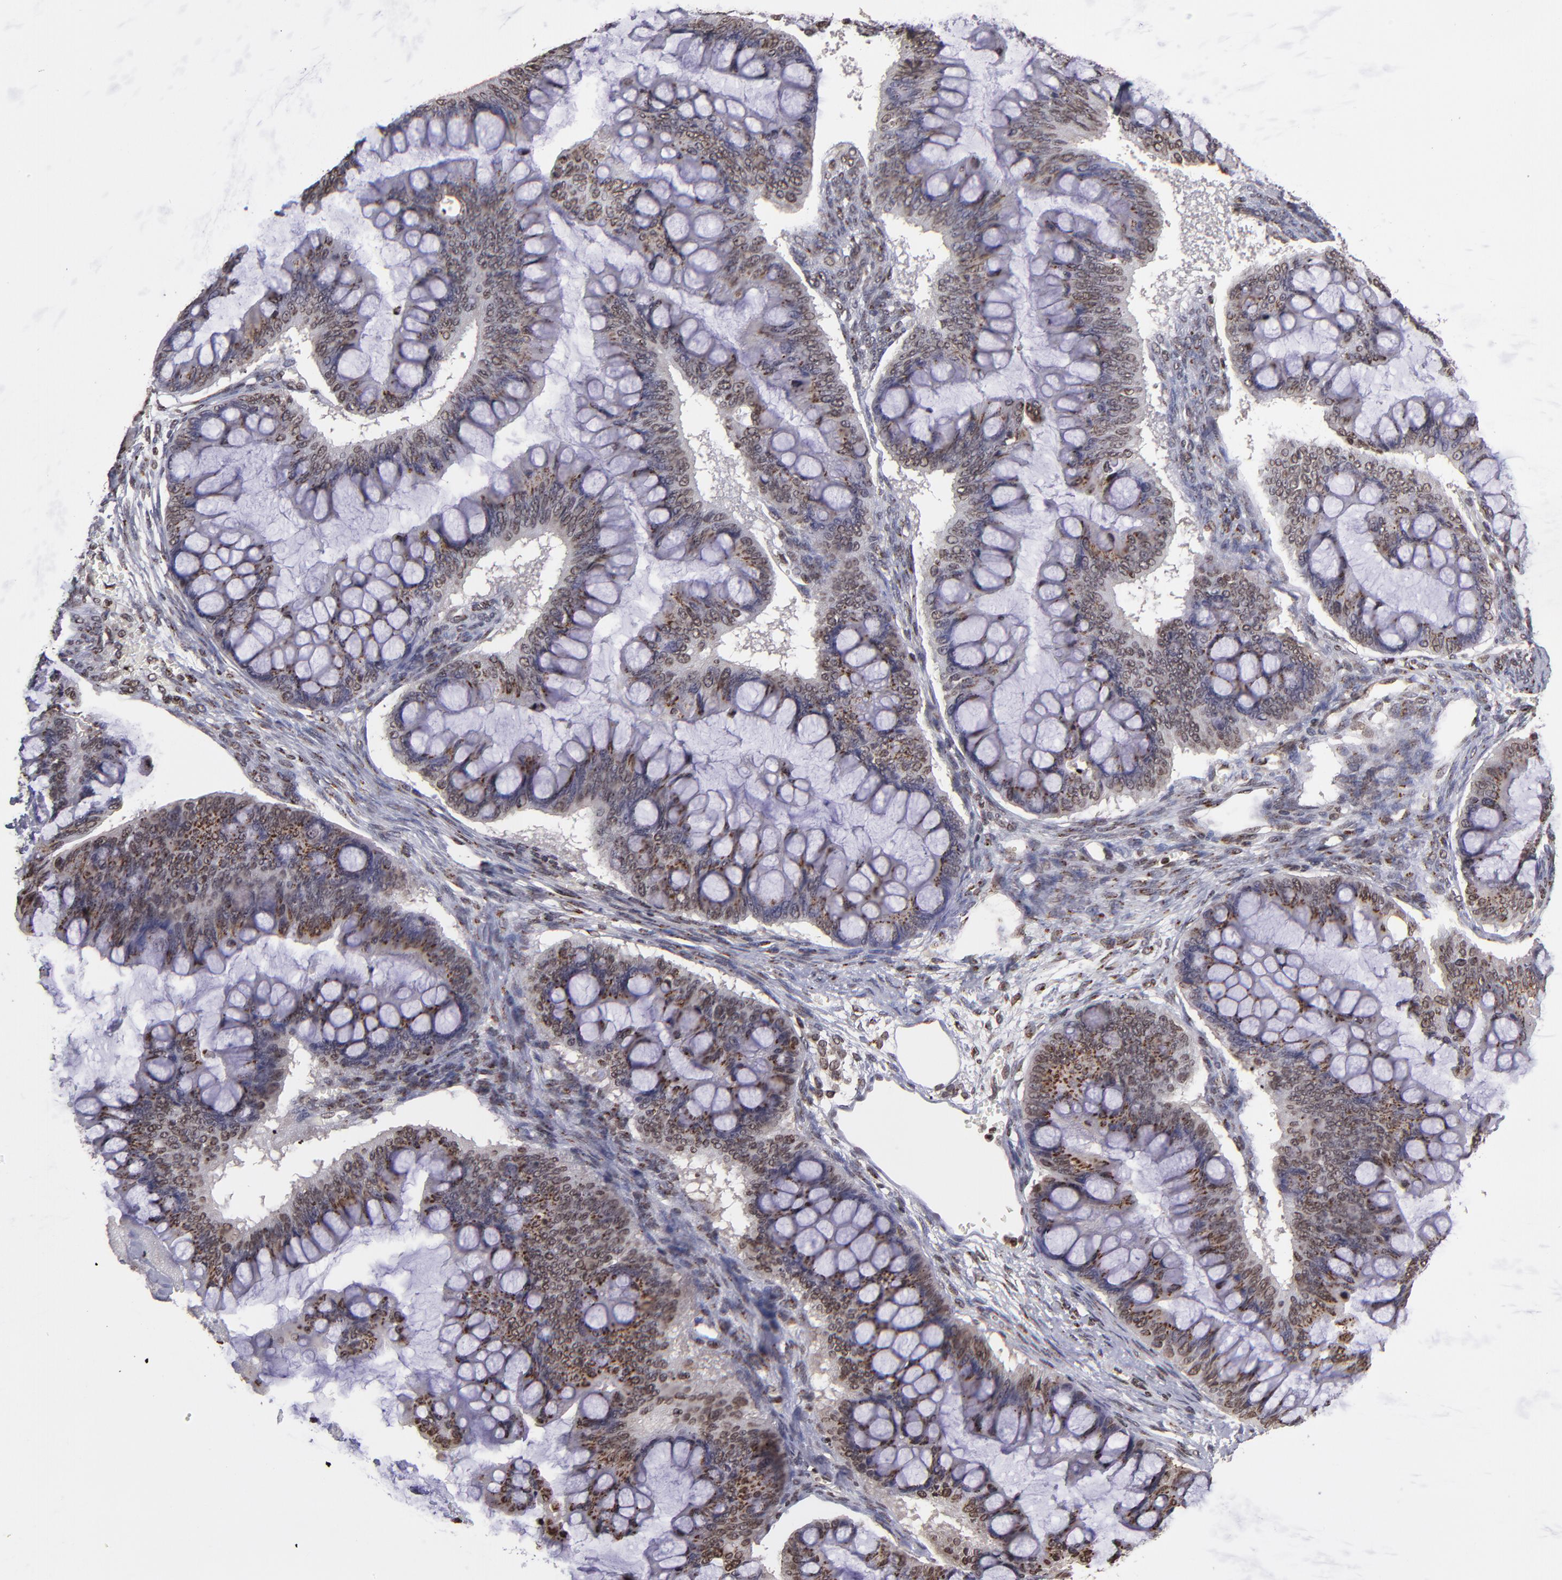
{"staining": {"intensity": "moderate", "quantity": ">75%", "location": "cytoplasmic/membranous,nuclear"}, "tissue": "ovarian cancer", "cell_type": "Tumor cells", "image_type": "cancer", "snomed": [{"axis": "morphology", "description": "Cystadenocarcinoma, mucinous, NOS"}, {"axis": "topography", "description": "Ovary"}], "caption": "IHC micrograph of neoplastic tissue: ovarian mucinous cystadenocarcinoma stained using IHC reveals medium levels of moderate protein expression localized specifically in the cytoplasmic/membranous and nuclear of tumor cells, appearing as a cytoplasmic/membranous and nuclear brown color.", "gene": "CSDC2", "patient": {"sex": "female", "age": 73}}